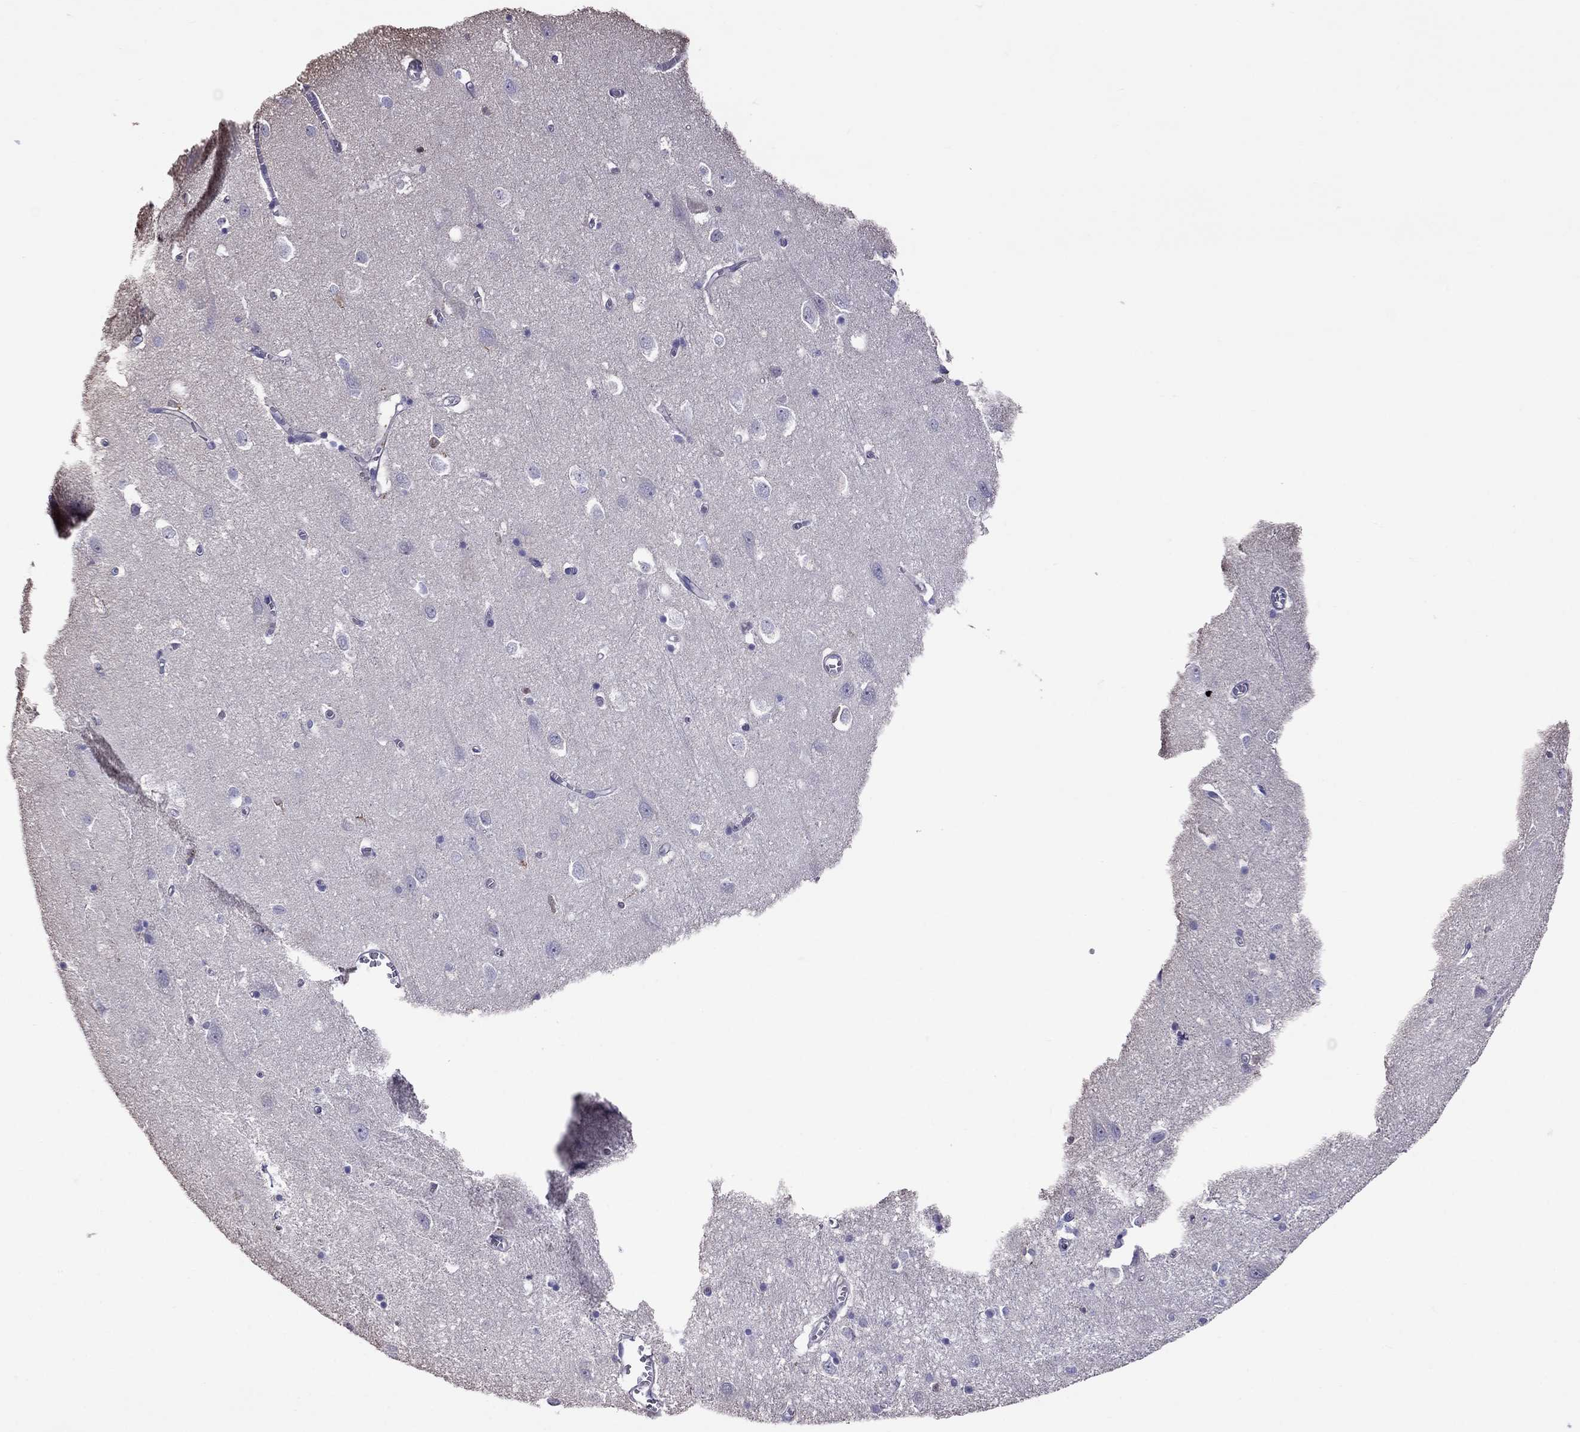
{"staining": {"intensity": "negative", "quantity": "none", "location": "none"}, "tissue": "cerebral cortex", "cell_type": "Endothelial cells", "image_type": "normal", "snomed": [{"axis": "morphology", "description": "Normal tissue, NOS"}, {"axis": "topography", "description": "Cerebral cortex"}], "caption": "The image displays no significant positivity in endothelial cells of cerebral cortex.", "gene": "ADAM28", "patient": {"sex": "male", "age": 70}}